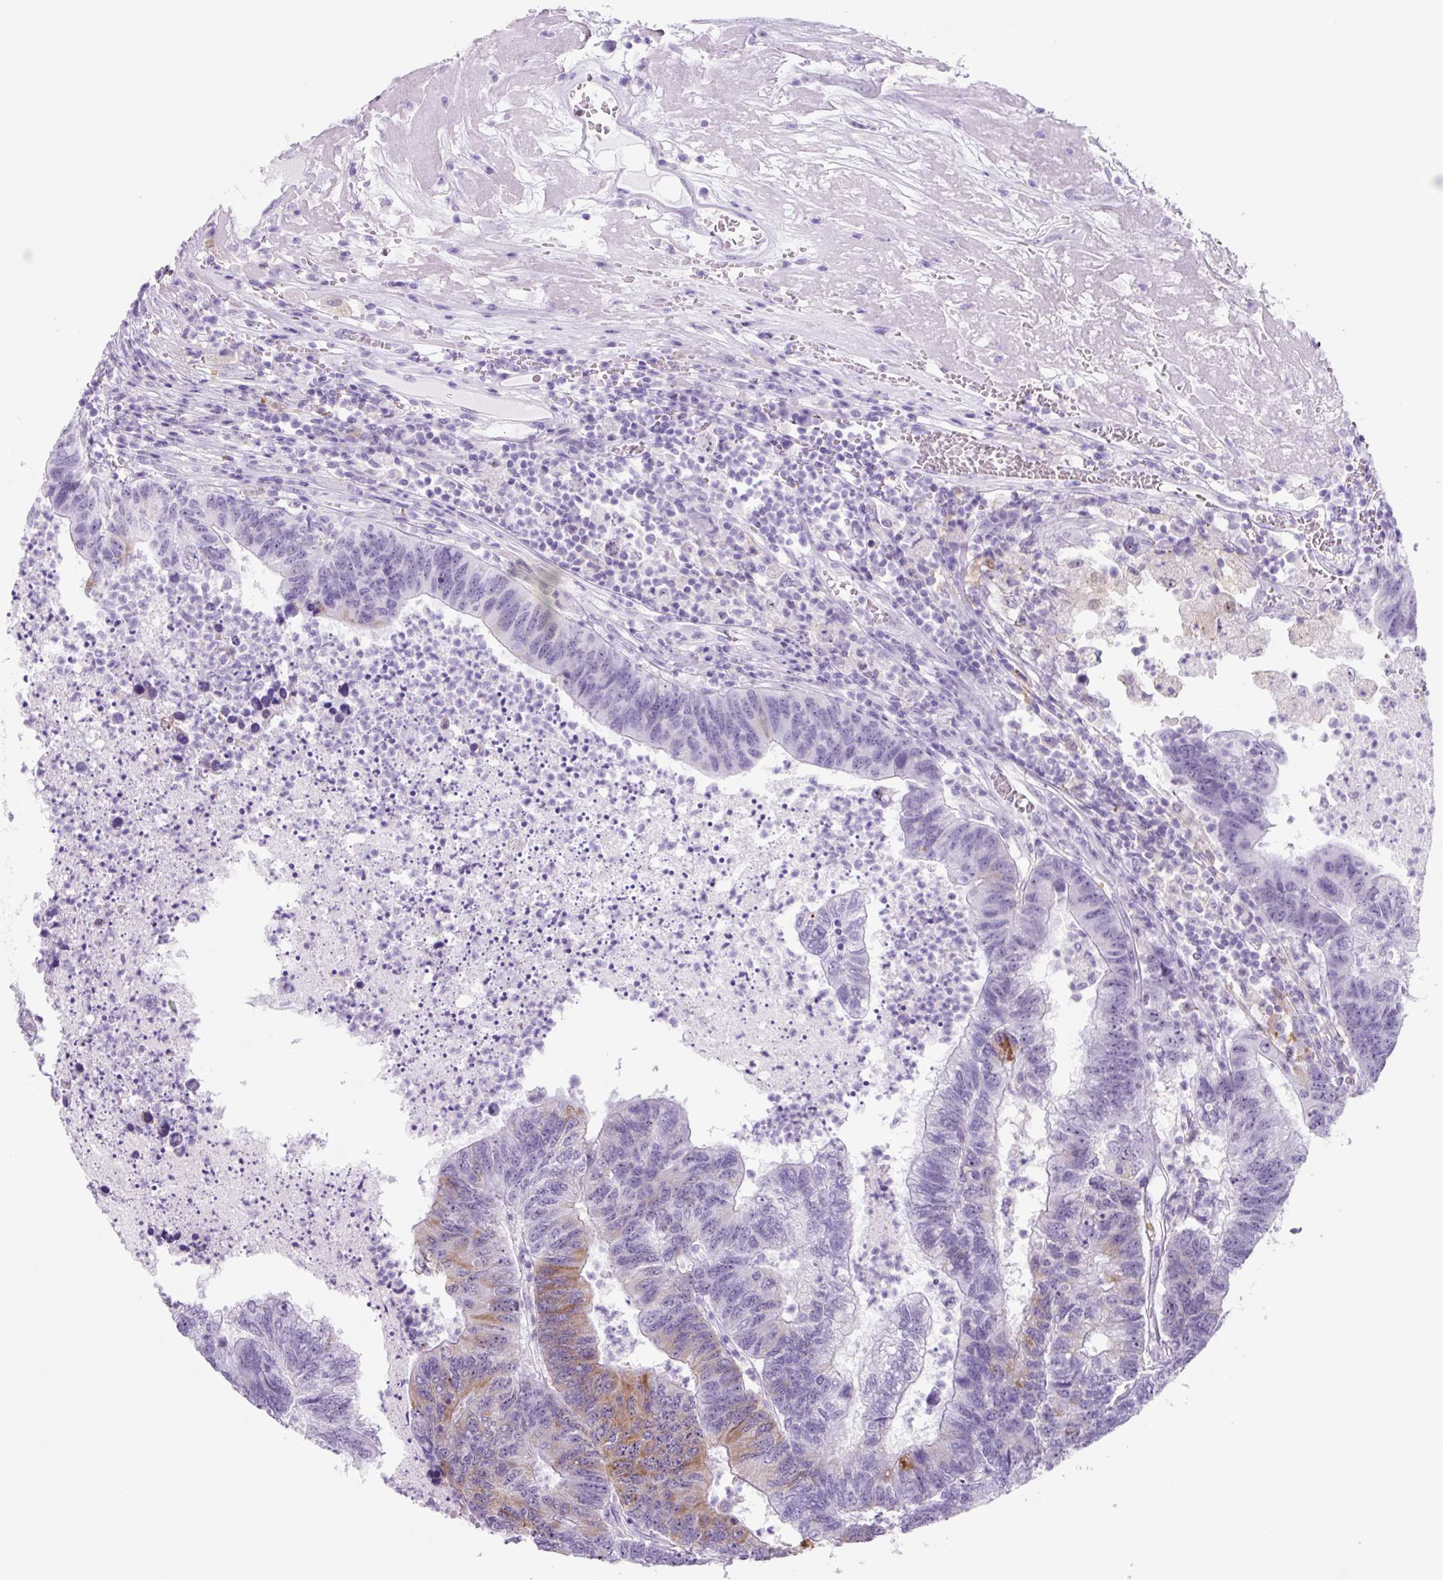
{"staining": {"intensity": "moderate", "quantity": "<25%", "location": "cytoplasmic/membranous"}, "tissue": "colorectal cancer", "cell_type": "Tumor cells", "image_type": "cancer", "snomed": [{"axis": "morphology", "description": "Adenocarcinoma, NOS"}, {"axis": "topography", "description": "Colon"}], "caption": "Moderate cytoplasmic/membranous staining for a protein is present in about <25% of tumor cells of colorectal cancer (adenocarcinoma) using IHC.", "gene": "TNFRSF8", "patient": {"sex": "female", "age": 48}}